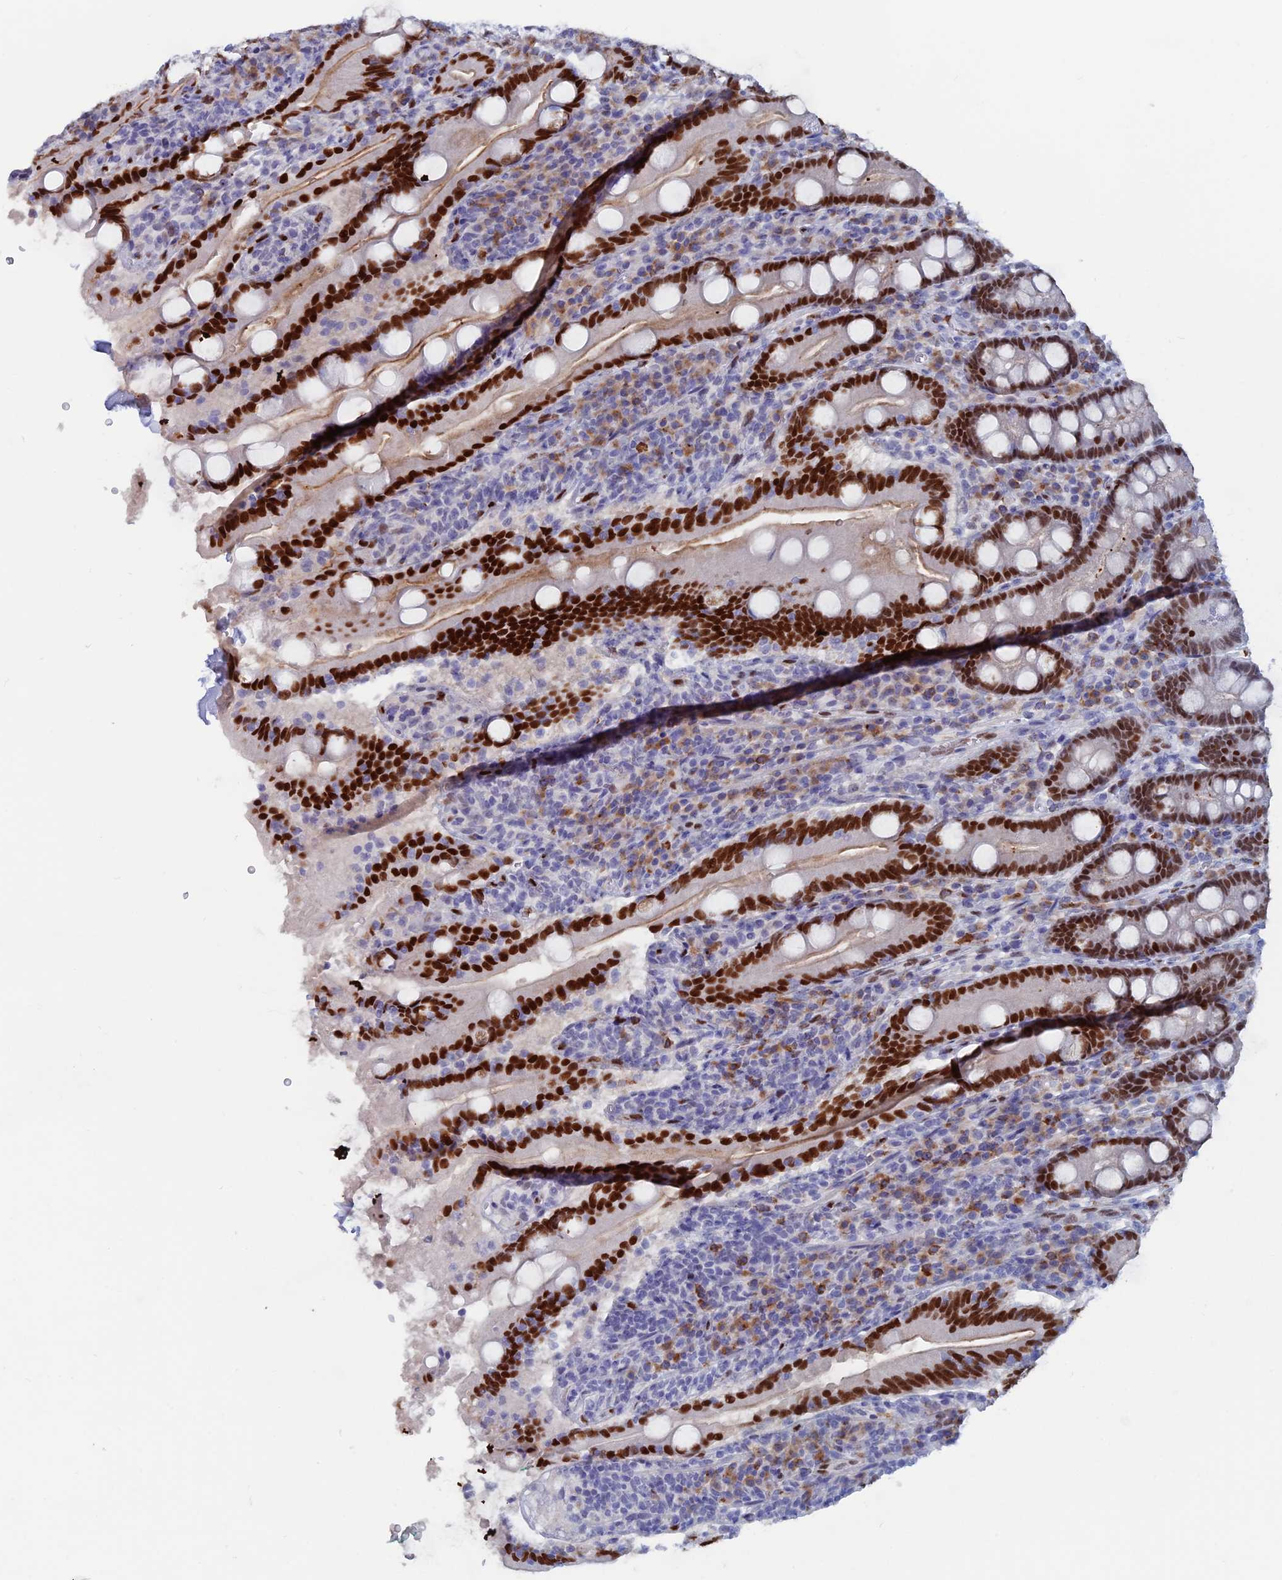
{"staining": {"intensity": "strong", "quantity": ">75%", "location": "nuclear"}, "tissue": "duodenum", "cell_type": "Glandular cells", "image_type": "normal", "snomed": [{"axis": "morphology", "description": "Normal tissue, NOS"}, {"axis": "topography", "description": "Duodenum"}], "caption": "Immunohistochemical staining of normal duodenum shows high levels of strong nuclear positivity in approximately >75% of glandular cells. The protein of interest is stained brown, and the nuclei are stained in blue (DAB (3,3'-diaminobenzidine) IHC with brightfield microscopy, high magnification).", "gene": "NOL4L", "patient": {"sex": "male", "age": 35}}